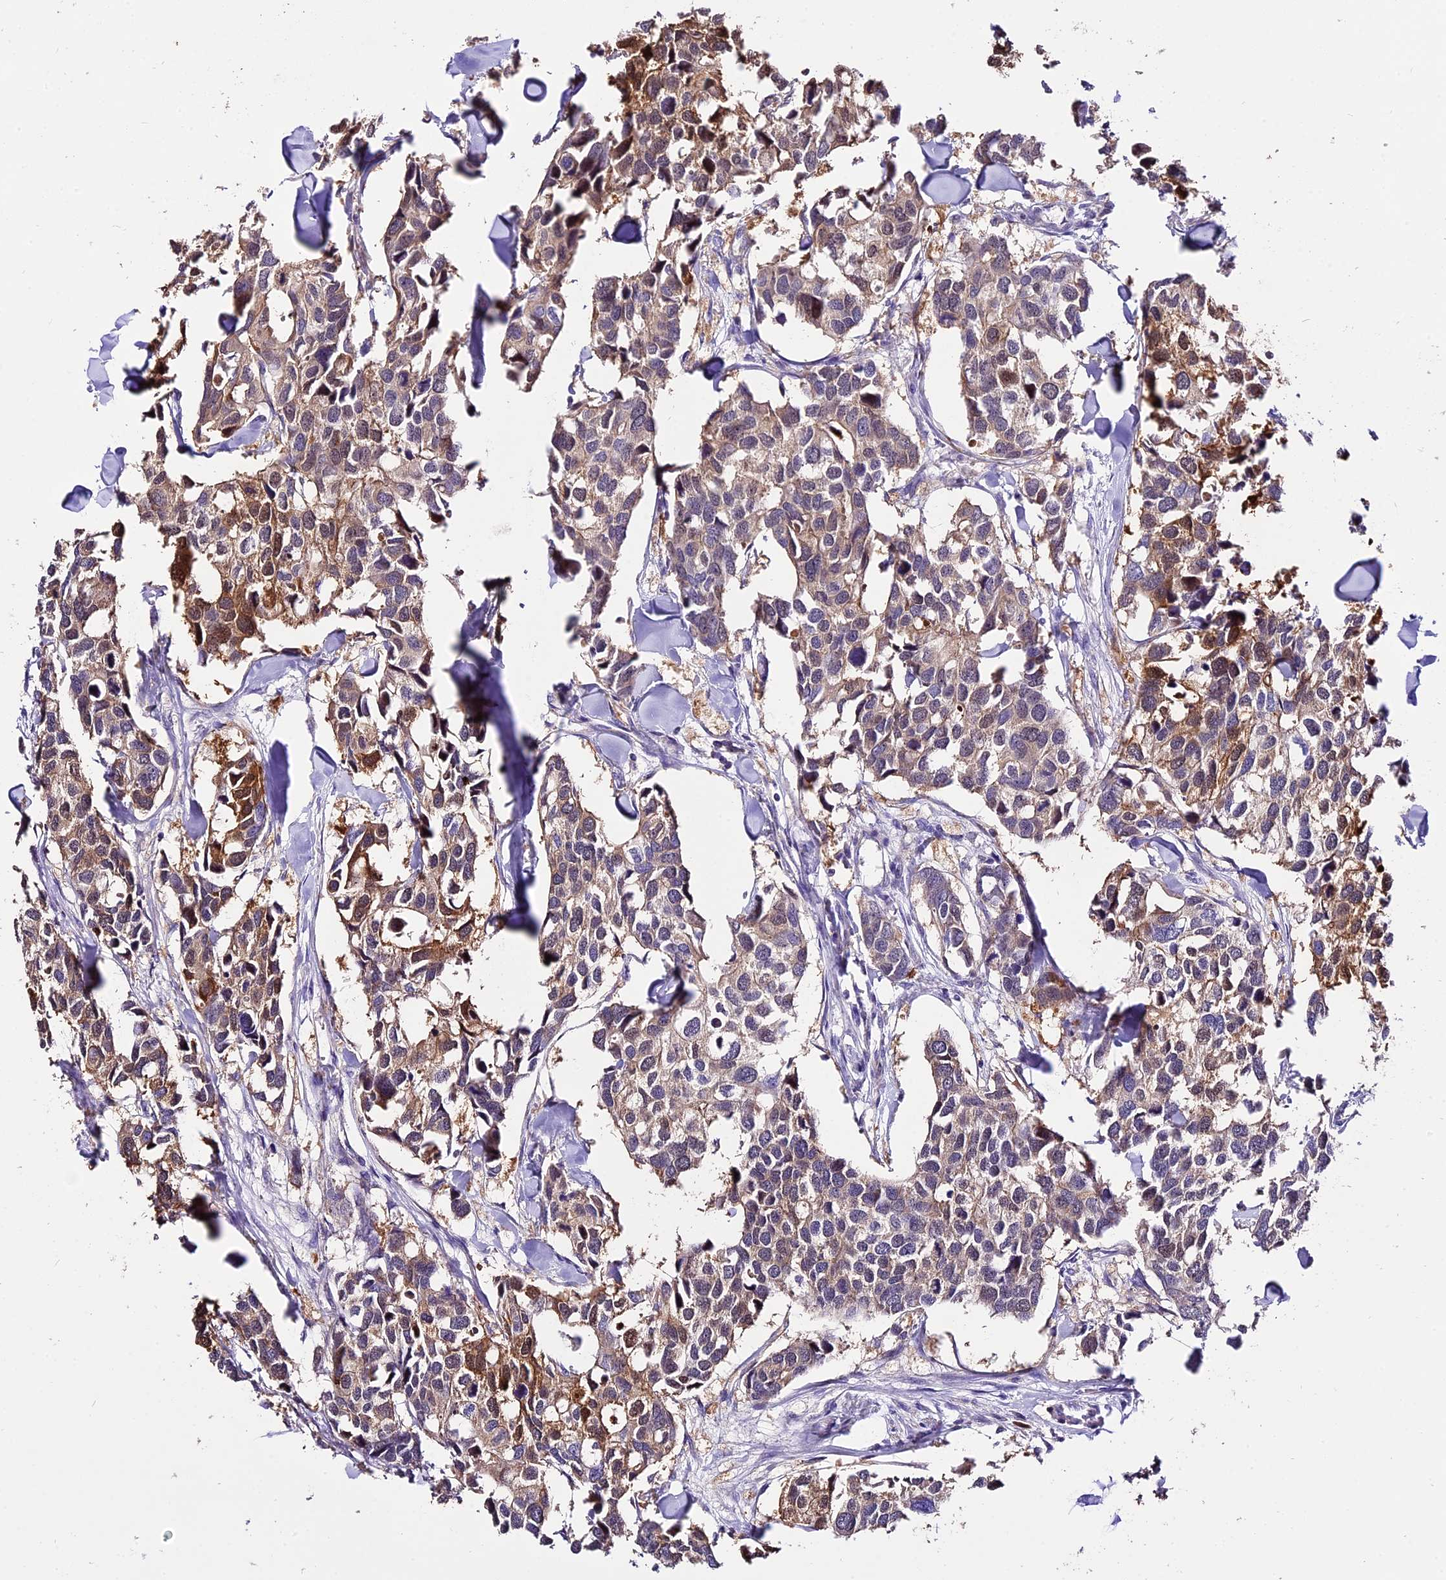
{"staining": {"intensity": "moderate", "quantity": "25%-75%", "location": "cytoplasmic/membranous"}, "tissue": "breast cancer", "cell_type": "Tumor cells", "image_type": "cancer", "snomed": [{"axis": "morphology", "description": "Duct carcinoma"}, {"axis": "topography", "description": "Breast"}], "caption": "This image shows immunohistochemistry staining of human intraductal carcinoma (breast), with medium moderate cytoplasmic/membranous positivity in about 25%-75% of tumor cells.", "gene": "MAP3K7CL", "patient": {"sex": "female", "age": 83}}